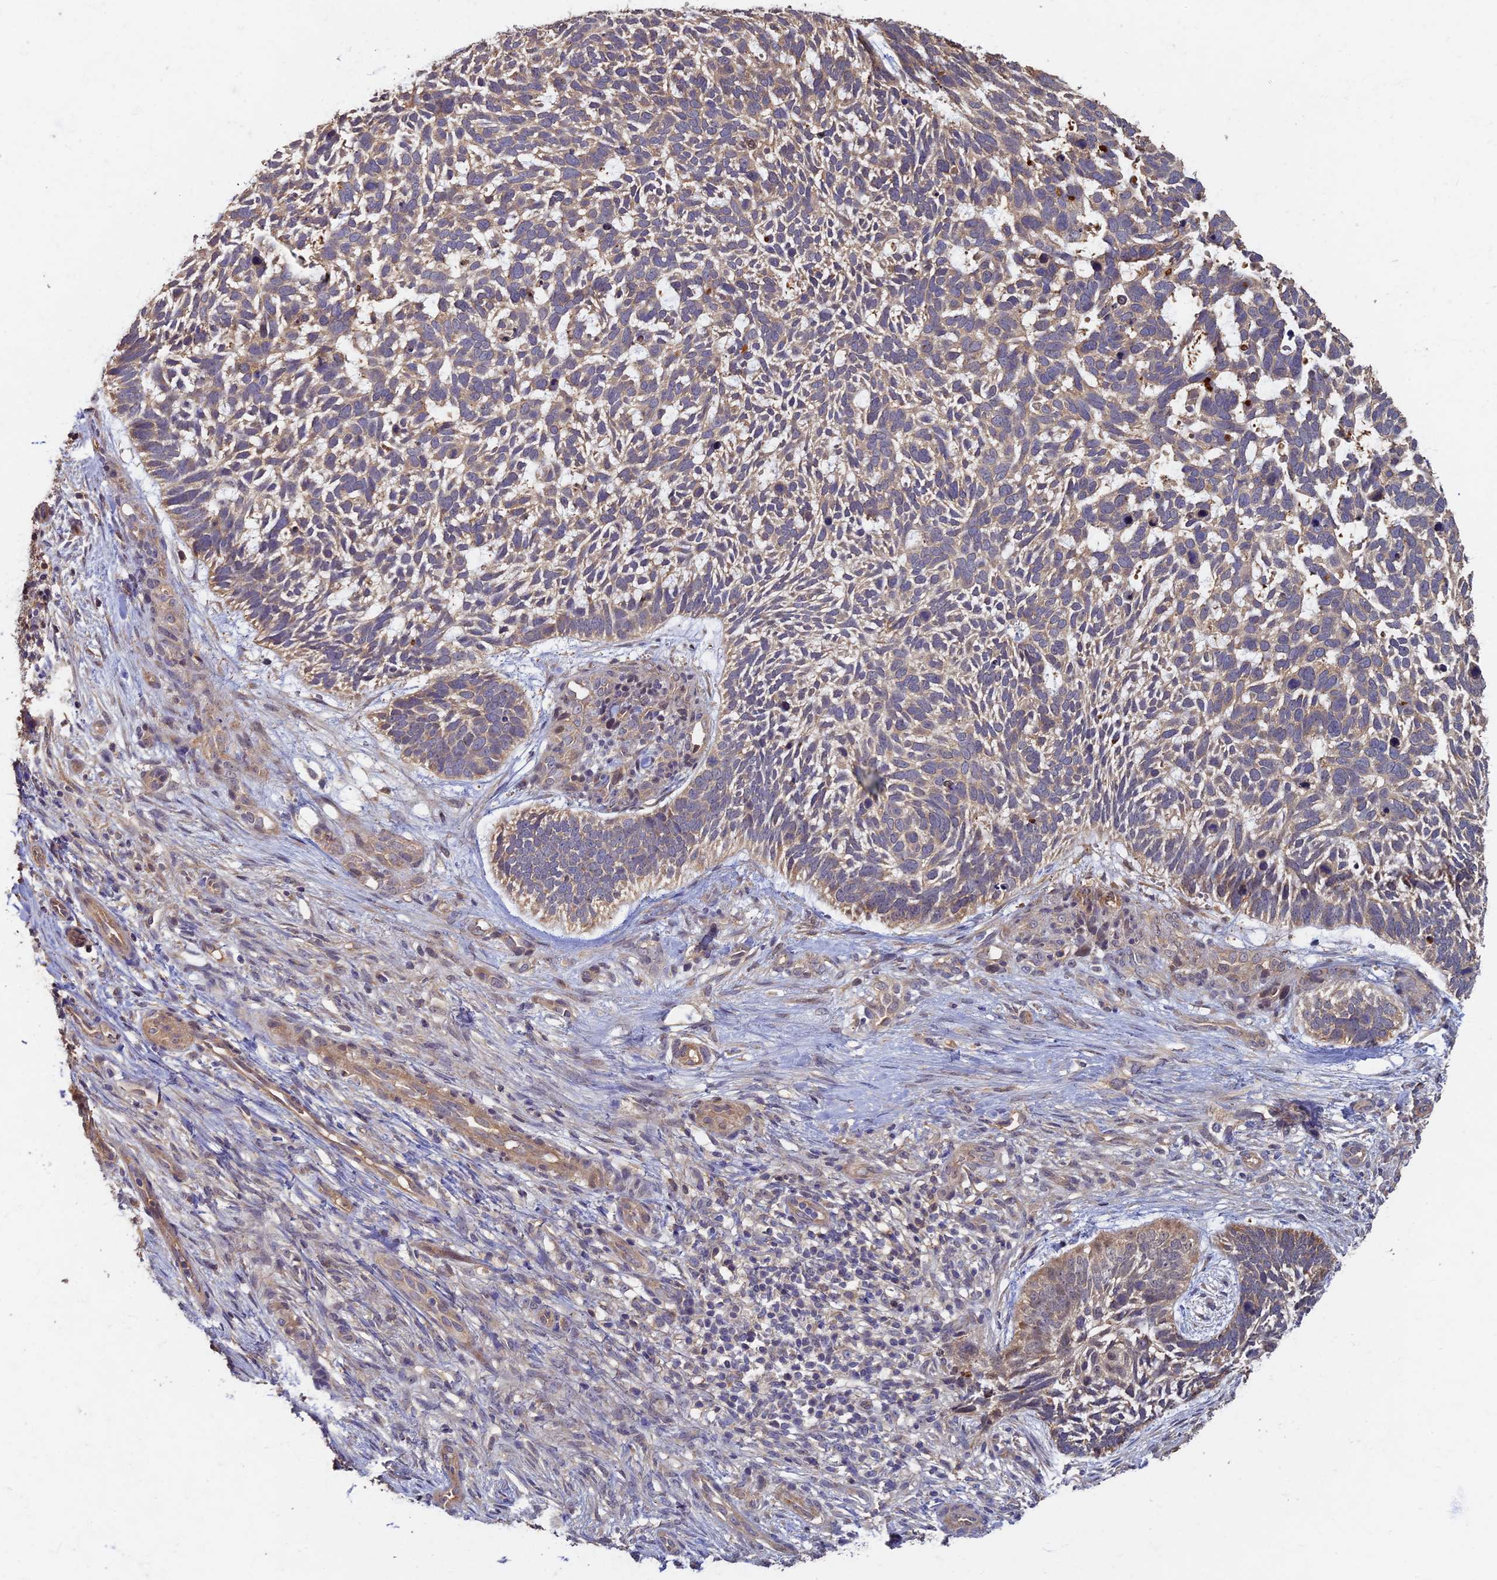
{"staining": {"intensity": "weak", "quantity": "25%-75%", "location": "cytoplasmic/membranous"}, "tissue": "skin cancer", "cell_type": "Tumor cells", "image_type": "cancer", "snomed": [{"axis": "morphology", "description": "Basal cell carcinoma"}, {"axis": "topography", "description": "Skin"}], "caption": "The histopathology image exhibits a brown stain indicating the presence of a protein in the cytoplasmic/membranous of tumor cells in skin cancer (basal cell carcinoma). (Brightfield microscopy of DAB IHC at high magnification).", "gene": "RSPH3", "patient": {"sex": "male", "age": 88}}